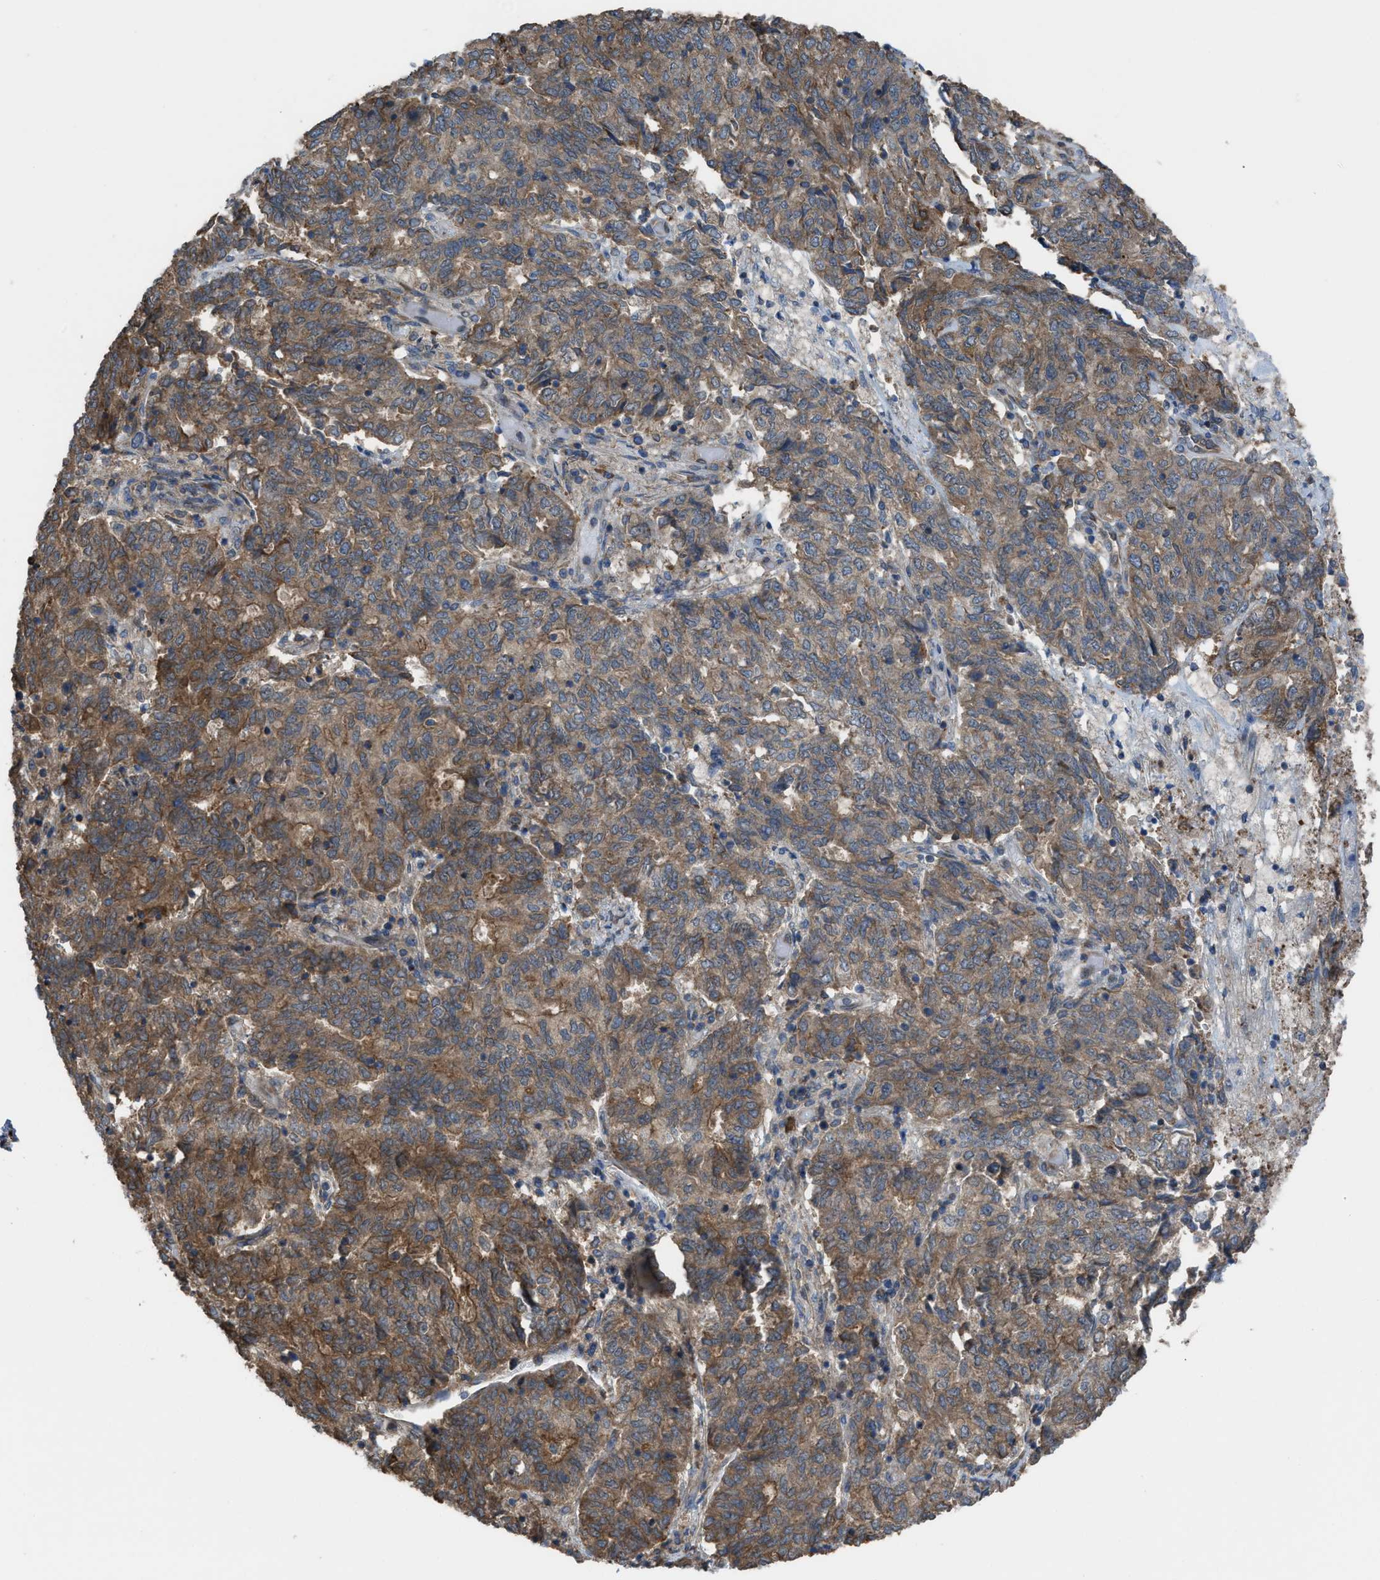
{"staining": {"intensity": "moderate", "quantity": ">75%", "location": "cytoplasmic/membranous"}, "tissue": "endometrial cancer", "cell_type": "Tumor cells", "image_type": "cancer", "snomed": [{"axis": "morphology", "description": "Adenocarcinoma, NOS"}, {"axis": "topography", "description": "Endometrium"}], "caption": "An image of human endometrial cancer stained for a protein shows moderate cytoplasmic/membranous brown staining in tumor cells. (DAB (3,3'-diaminobenzidine) IHC, brown staining for protein, blue staining for nuclei).", "gene": "PLAA", "patient": {"sex": "female", "age": 80}}